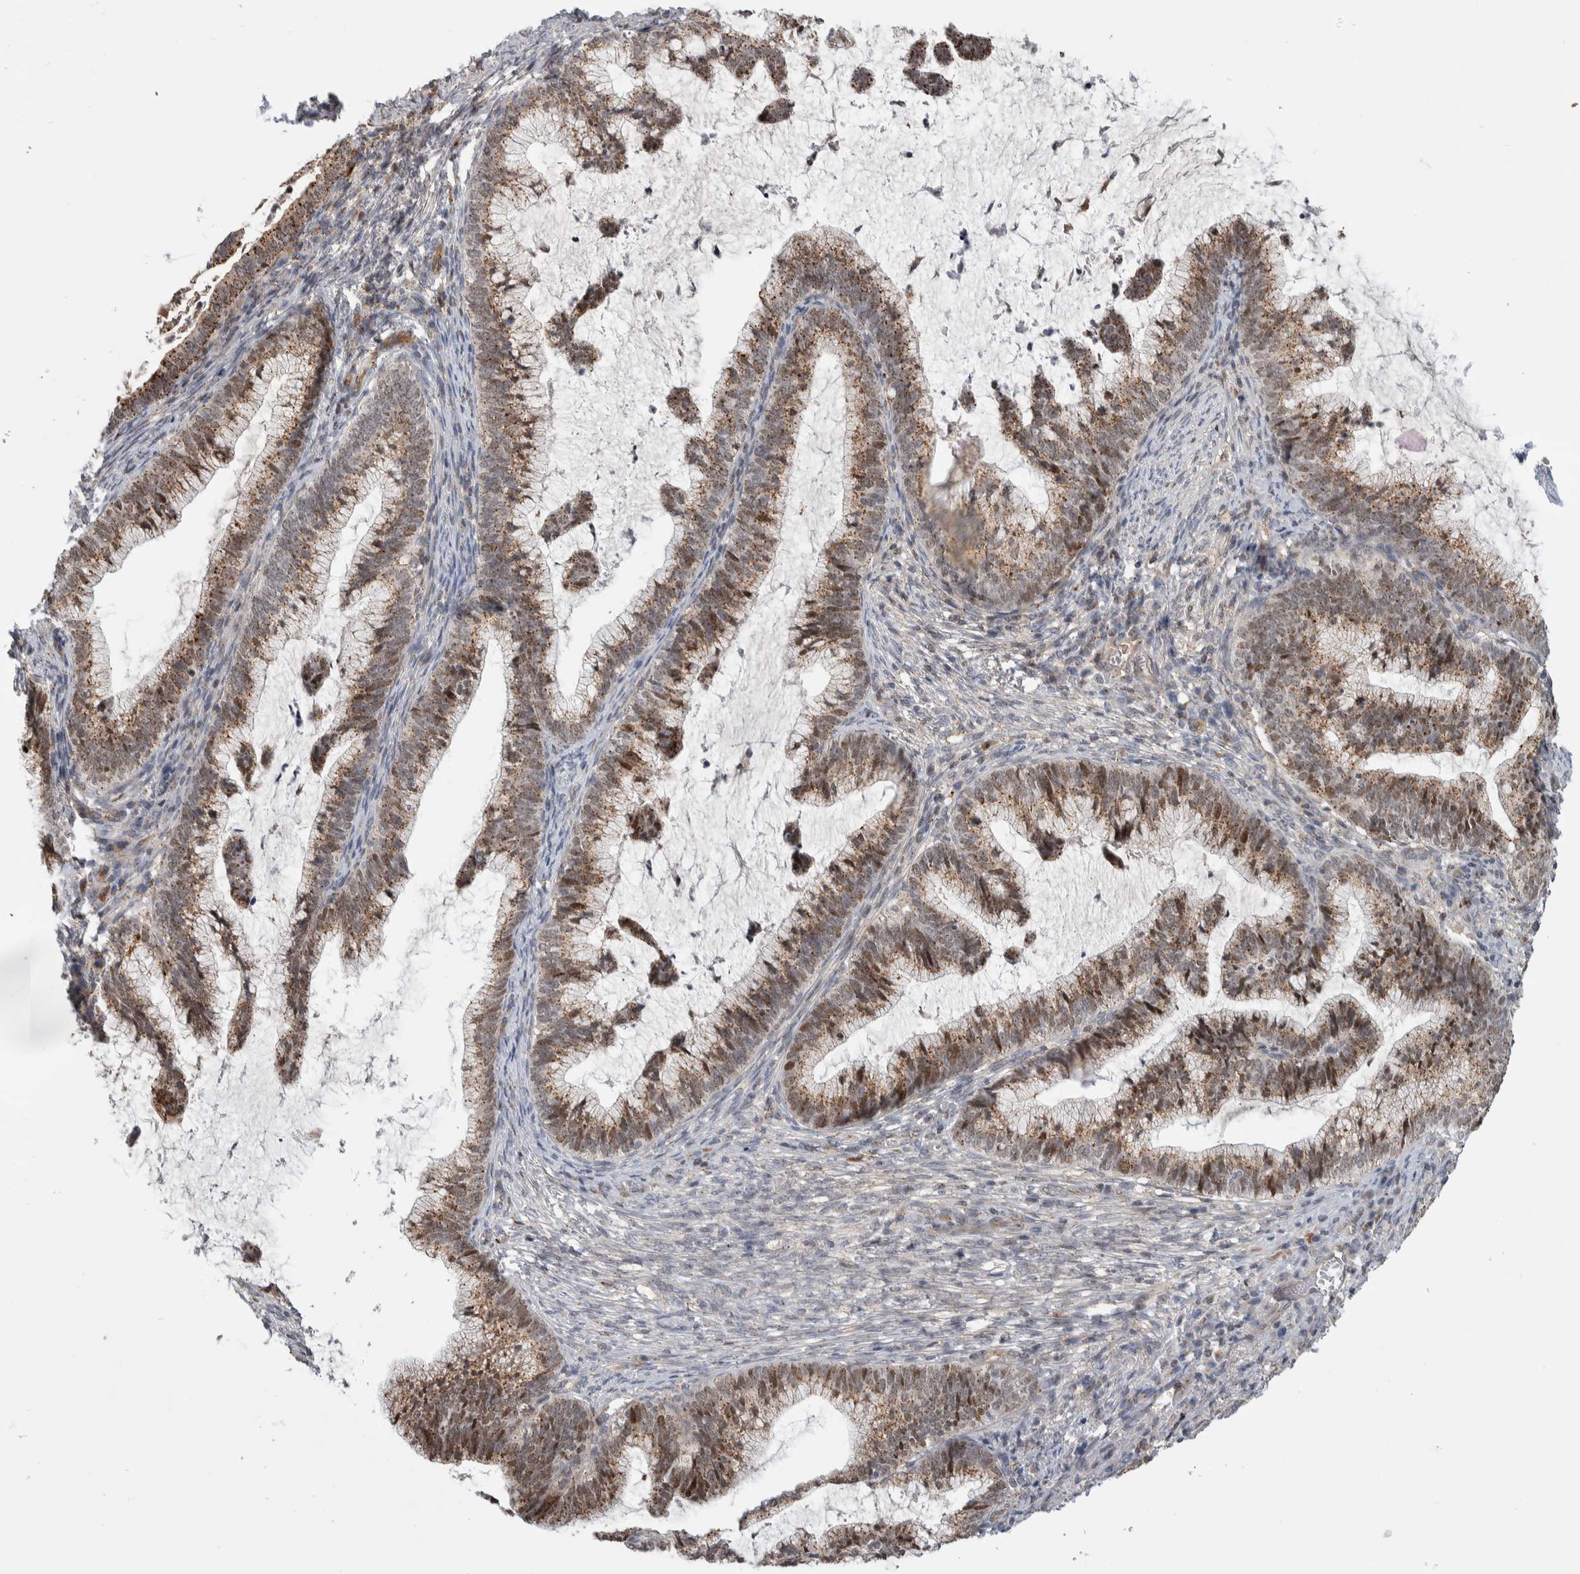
{"staining": {"intensity": "moderate", "quantity": ">75%", "location": "cytoplasmic/membranous"}, "tissue": "cervical cancer", "cell_type": "Tumor cells", "image_type": "cancer", "snomed": [{"axis": "morphology", "description": "Adenocarcinoma, NOS"}, {"axis": "topography", "description": "Cervix"}], "caption": "Immunohistochemical staining of adenocarcinoma (cervical) demonstrates medium levels of moderate cytoplasmic/membranous protein positivity in approximately >75% of tumor cells.", "gene": "MSL1", "patient": {"sex": "female", "age": 36}}